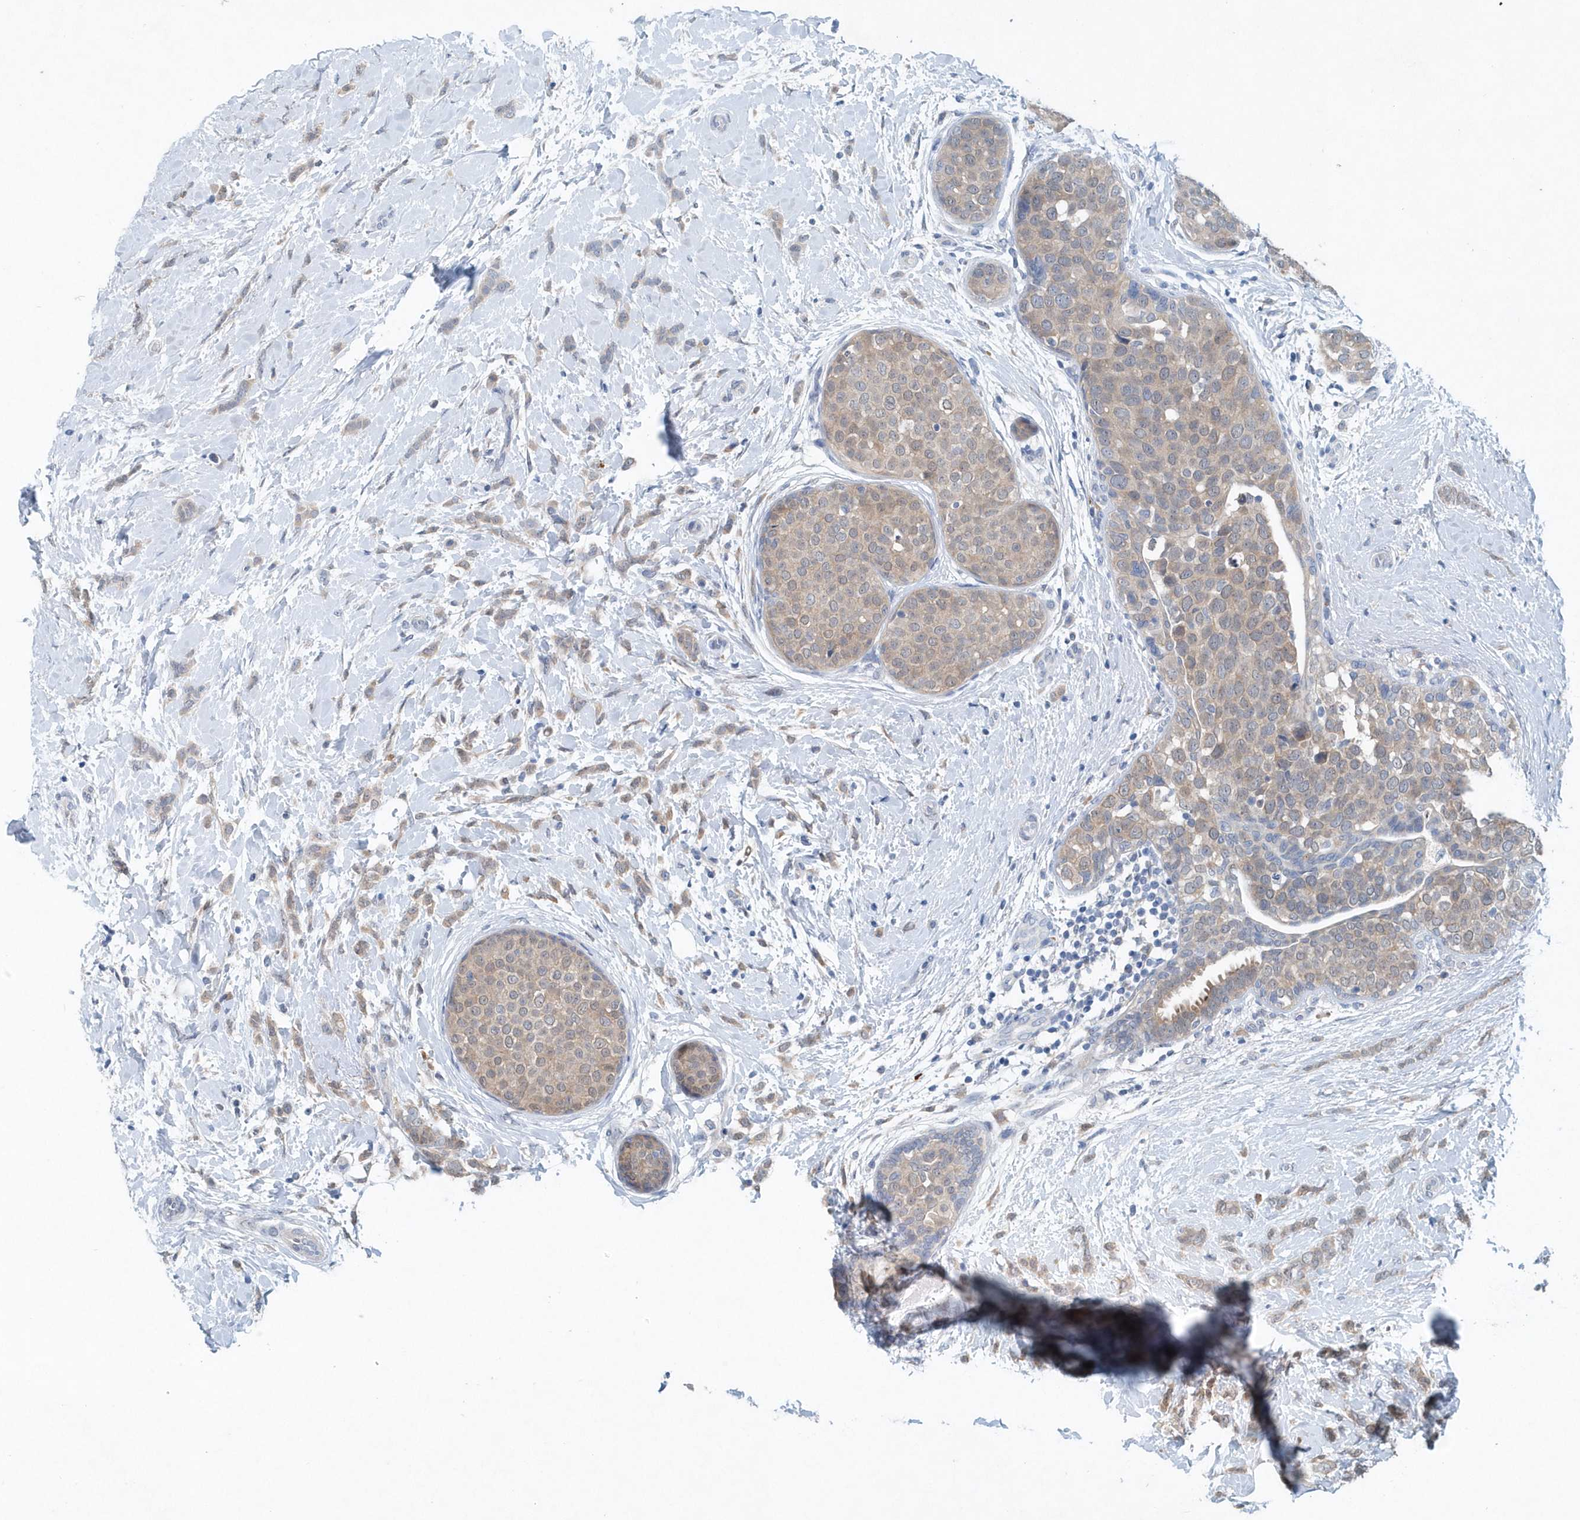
{"staining": {"intensity": "weak", "quantity": "25%-75%", "location": "cytoplasmic/membranous"}, "tissue": "breast cancer", "cell_type": "Tumor cells", "image_type": "cancer", "snomed": [{"axis": "morphology", "description": "Lobular carcinoma, in situ"}, {"axis": "morphology", "description": "Lobular carcinoma"}, {"axis": "topography", "description": "Breast"}], "caption": "IHC of breast cancer (lobular carcinoma in situ) reveals low levels of weak cytoplasmic/membranous staining in approximately 25%-75% of tumor cells.", "gene": "PFN2", "patient": {"sex": "female", "age": 41}}